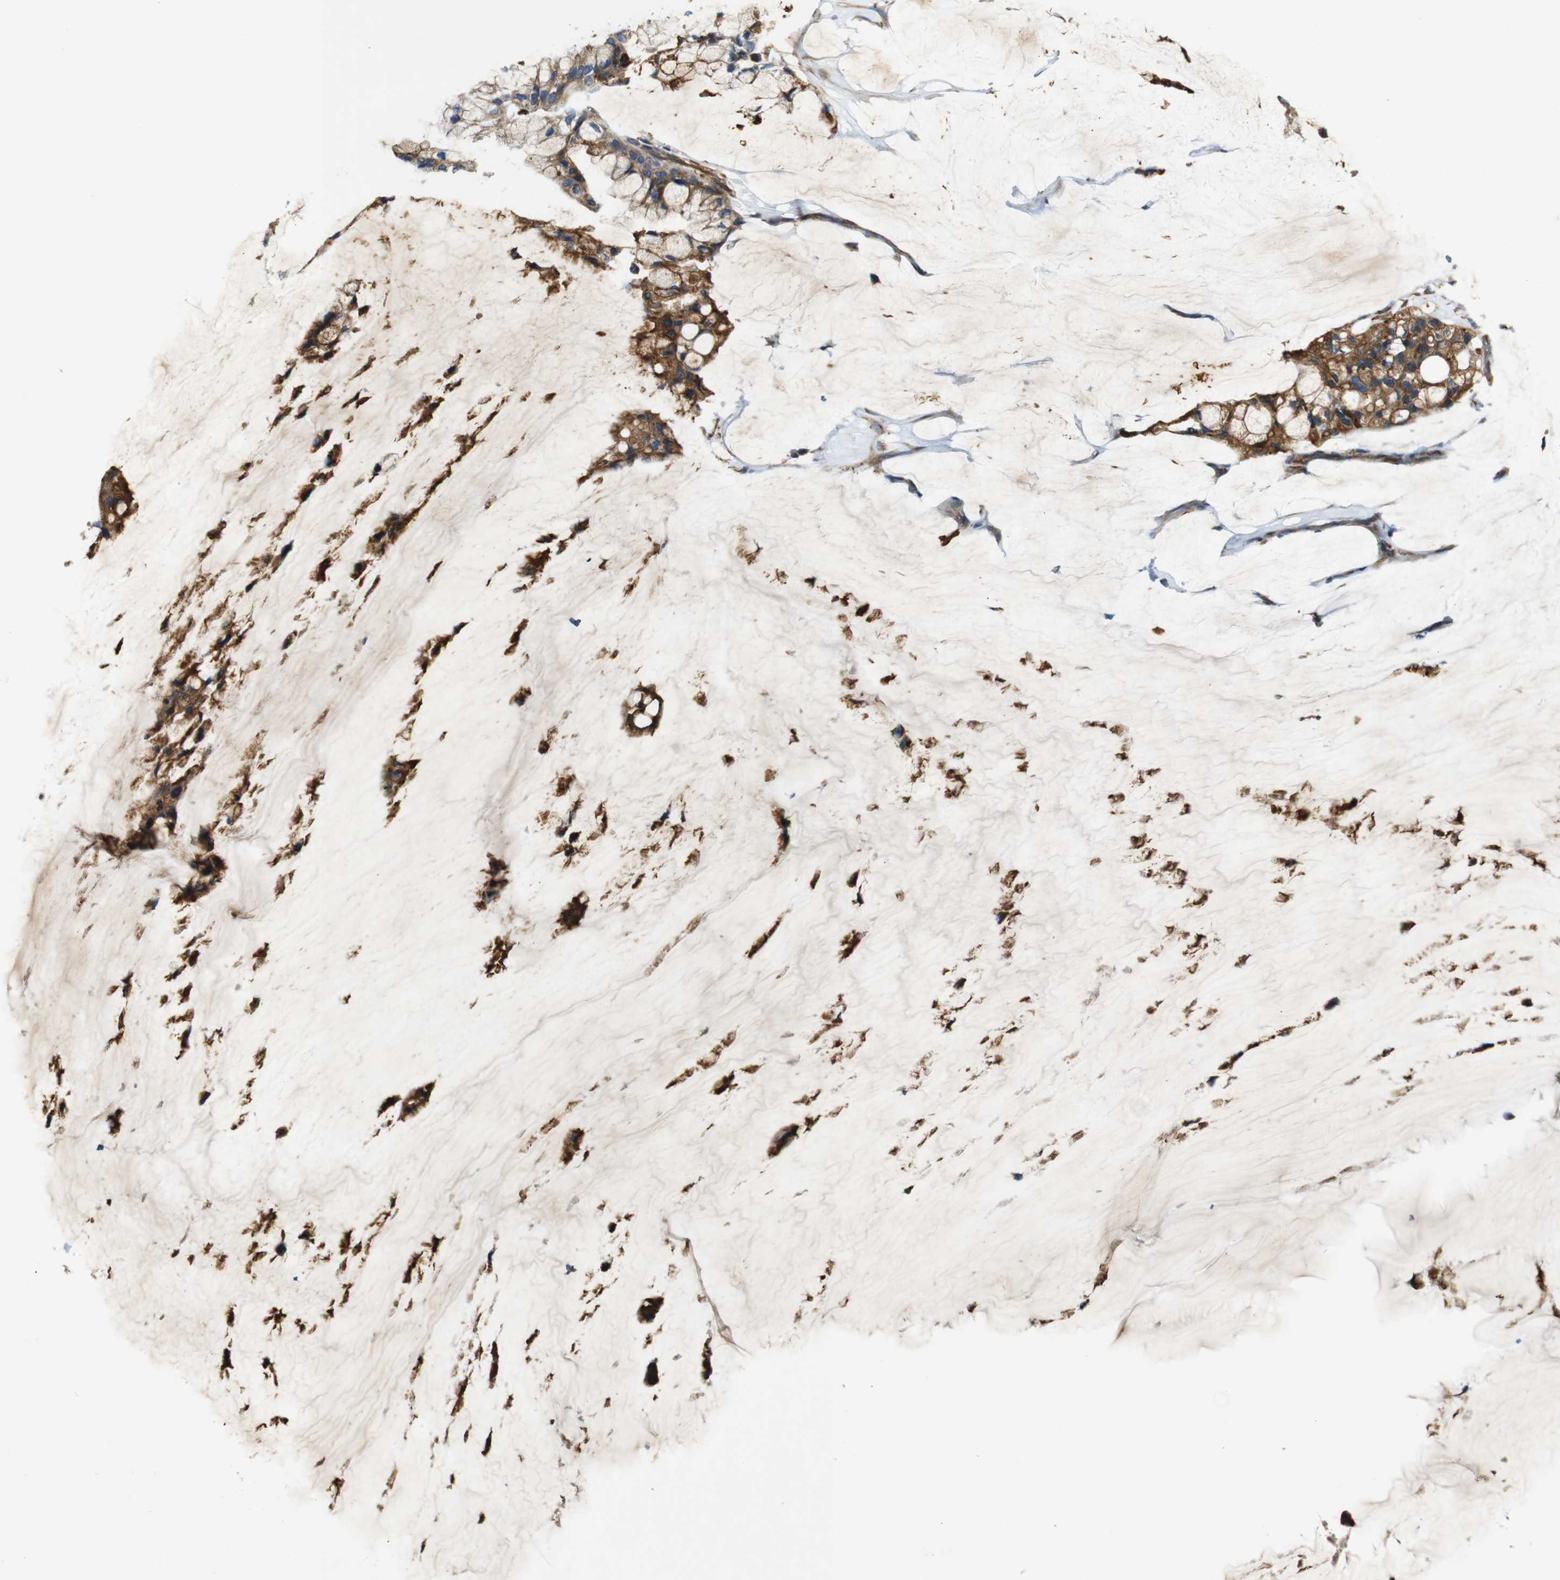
{"staining": {"intensity": "strong", "quantity": ">75%", "location": "cytoplasmic/membranous"}, "tissue": "ovarian cancer", "cell_type": "Tumor cells", "image_type": "cancer", "snomed": [{"axis": "morphology", "description": "Cystadenocarcinoma, mucinous, NOS"}, {"axis": "topography", "description": "Ovary"}], "caption": "Tumor cells exhibit high levels of strong cytoplasmic/membranous staining in about >75% of cells in human ovarian cancer (mucinous cystadenocarcinoma).", "gene": "POMK", "patient": {"sex": "female", "age": 39}}